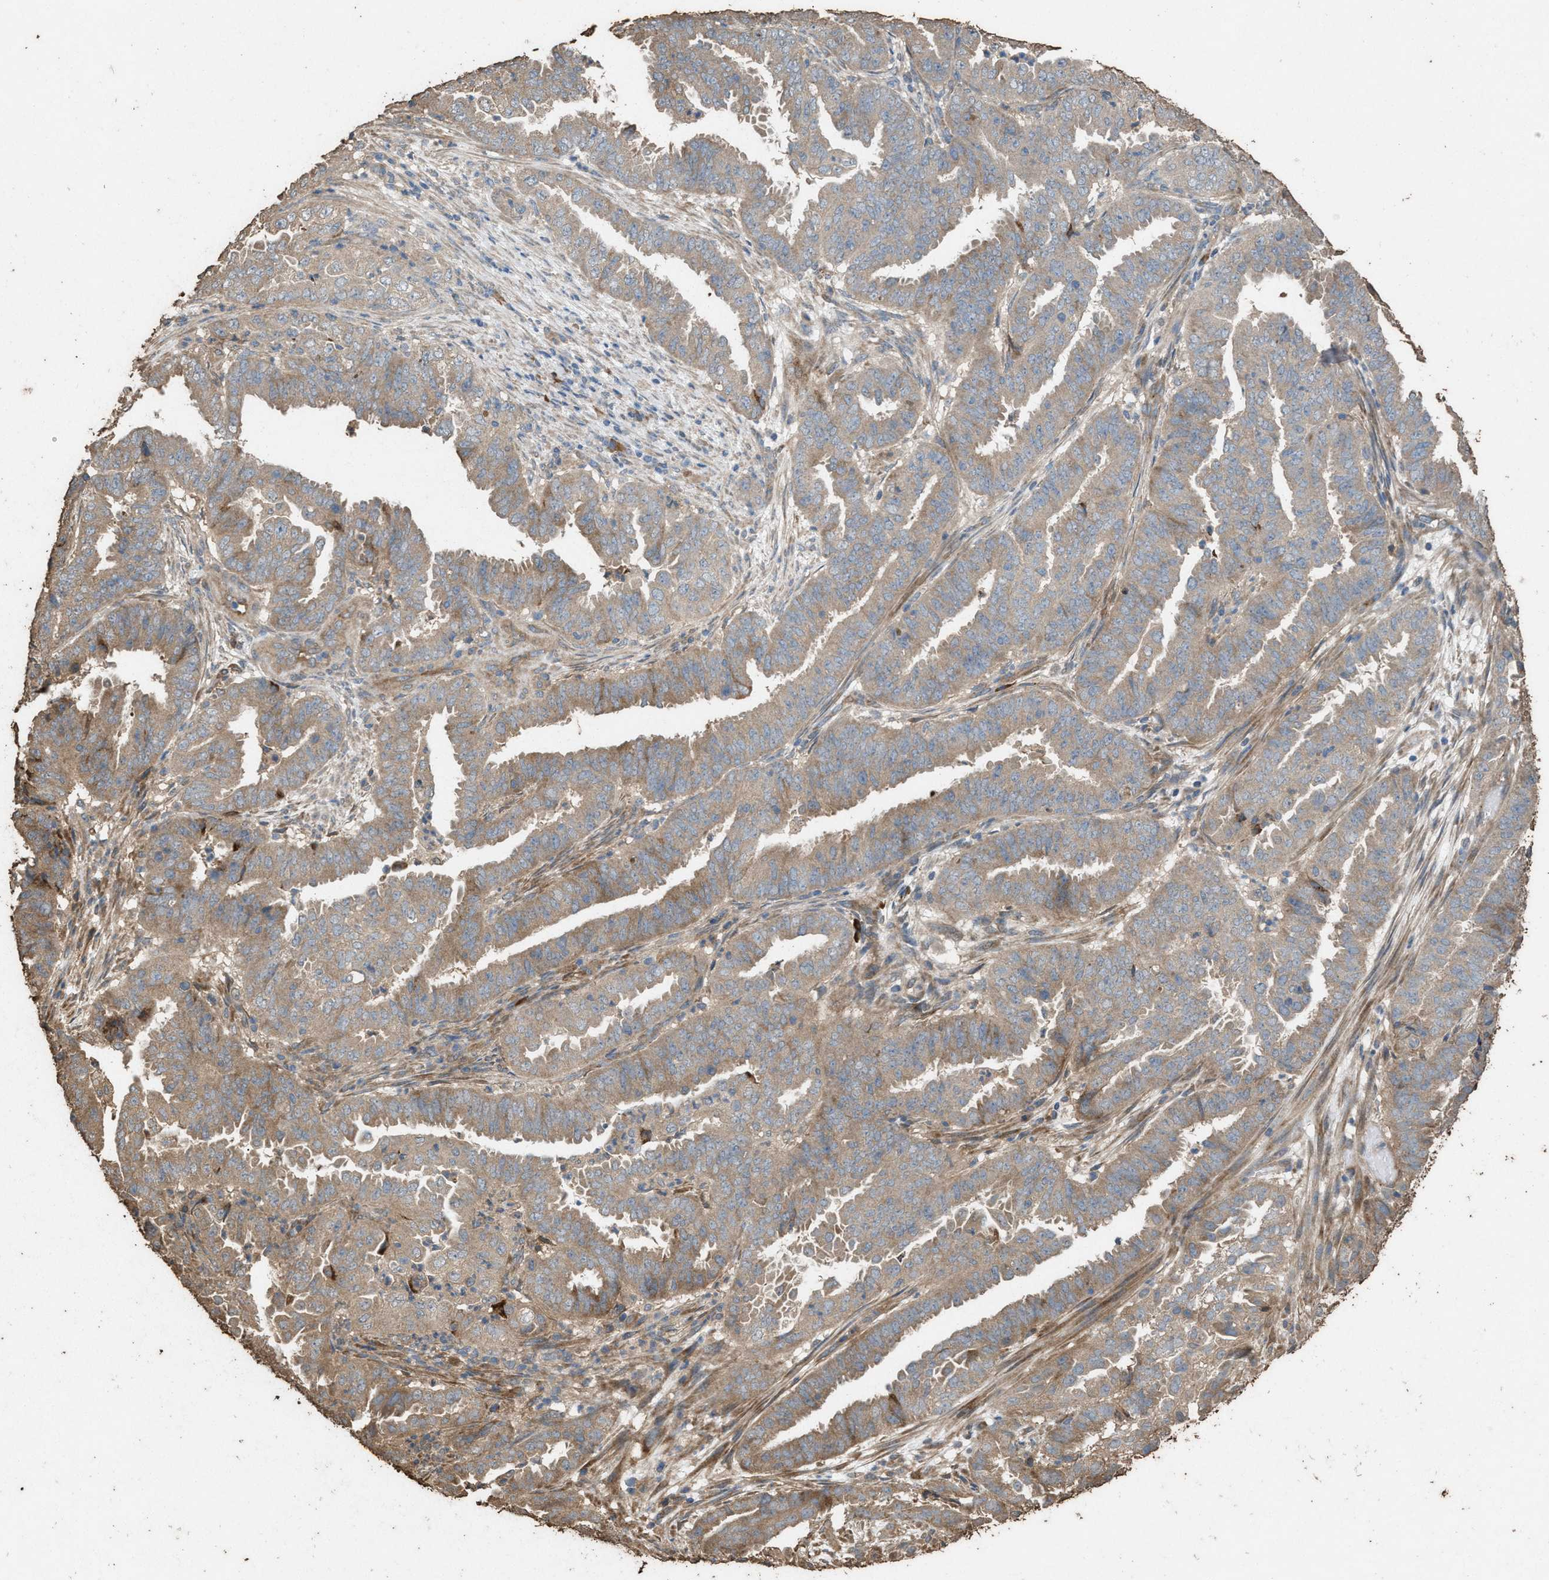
{"staining": {"intensity": "moderate", "quantity": ">75%", "location": "cytoplasmic/membranous"}, "tissue": "endometrial cancer", "cell_type": "Tumor cells", "image_type": "cancer", "snomed": [{"axis": "morphology", "description": "Adenocarcinoma, NOS"}, {"axis": "topography", "description": "Endometrium"}], "caption": "DAB (3,3'-diaminobenzidine) immunohistochemical staining of endometrial cancer exhibits moderate cytoplasmic/membranous protein positivity in approximately >75% of tumor cells.", "gene": "DCAF7", "patient": {"sex": "female", "age": 51}}